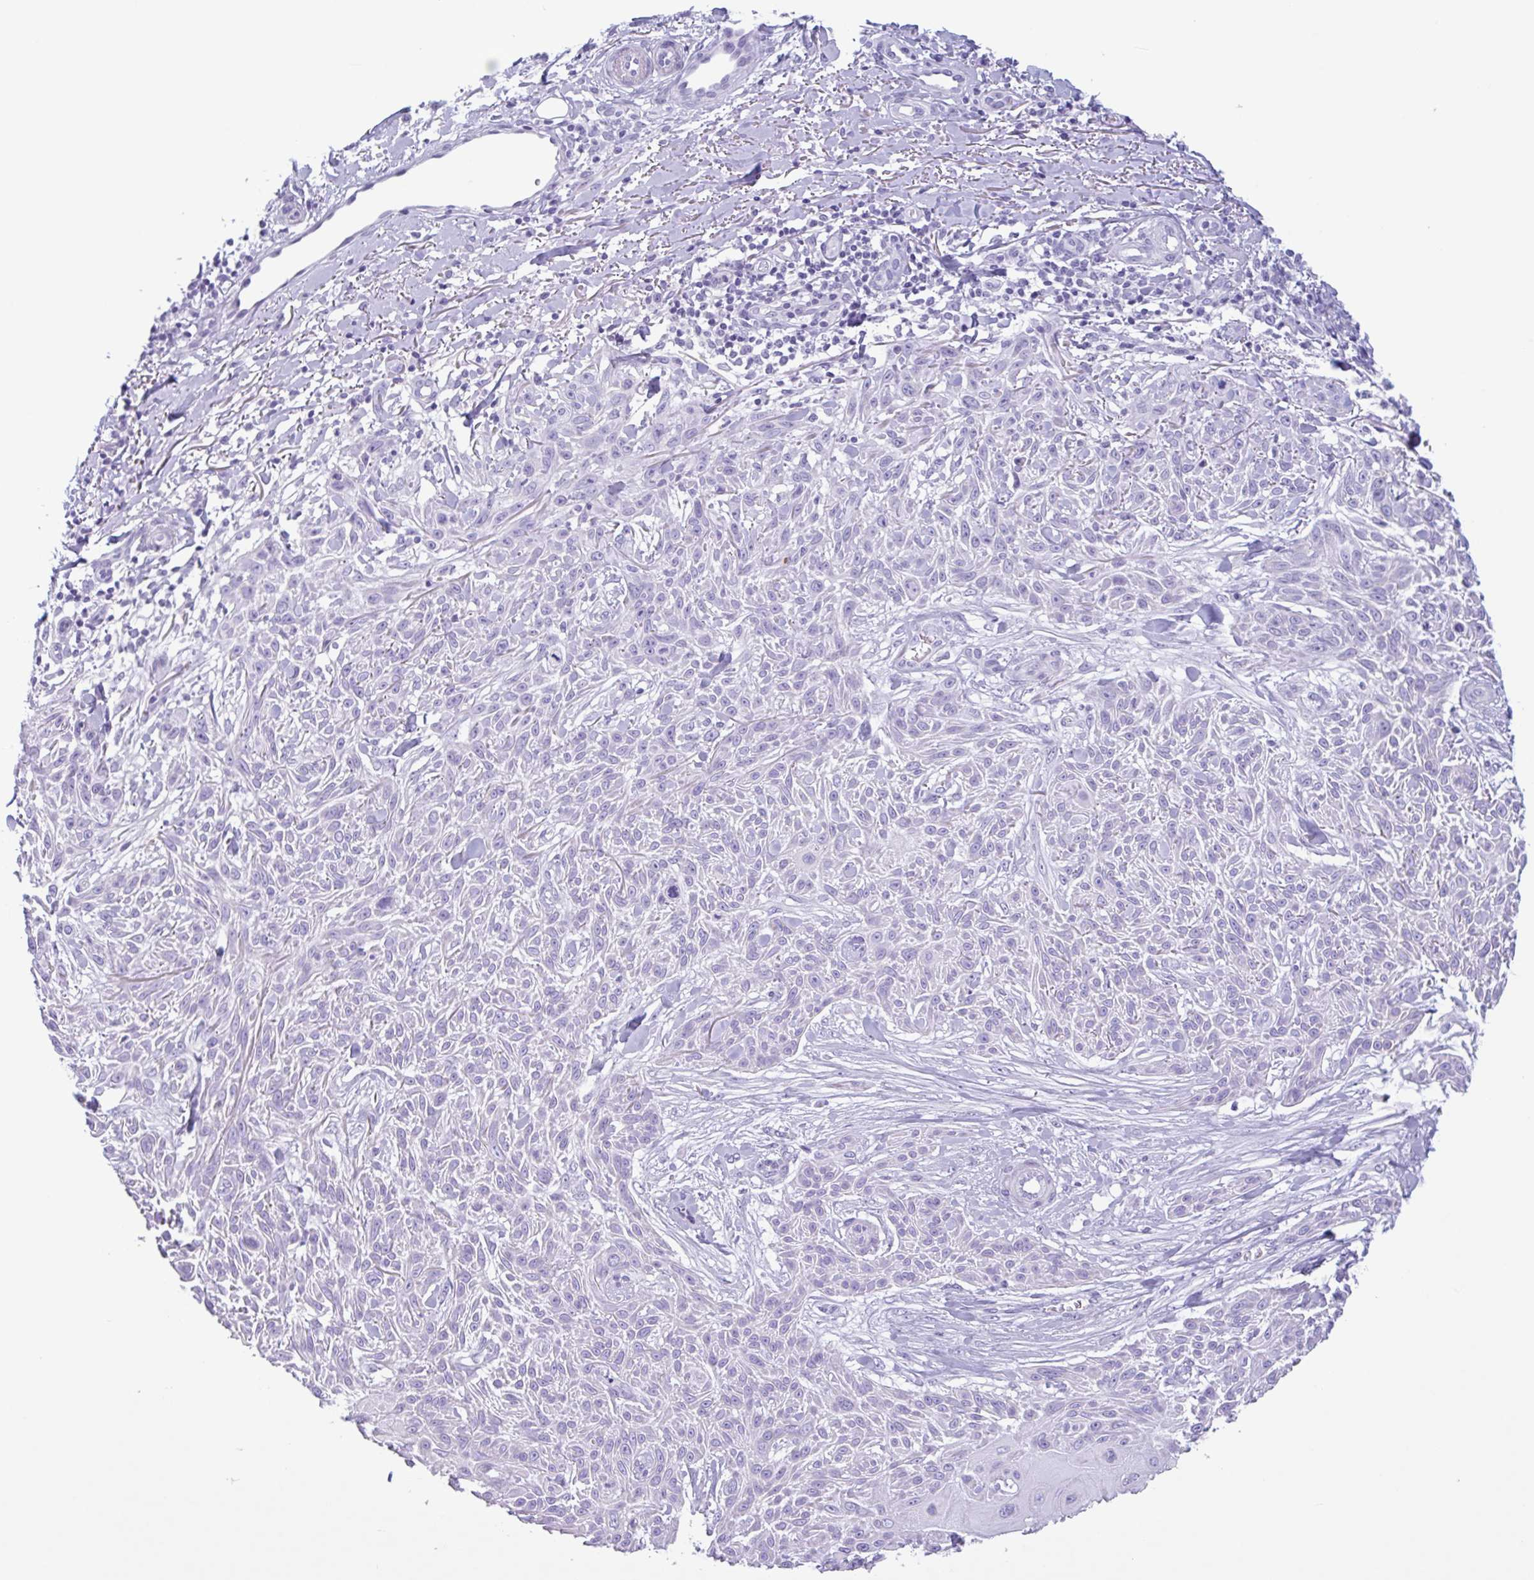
{"staining": {"intensity": "negative", "quantity": "none", "location": "none"}, "tissue": "skin cancer", "cell_type": "Tumor cells", "image_type": "cancer", "snomed": [{"axis": "morphology", "description": "Squamous cell carcinoma, NOS"}, {"axis": "topography", "description": "Skin"}], "caption": "Immunohistochemistry (IHC) micrograph of skin squamous cell carcinoma stained for a protein (brown), which reveals no expression in tumor cells. (DAB (3,3'-diaminobenzidine) IHC with hematoxylin counter stain).", "gene": "CTSE", "patient": {"sex": "male", "age": 86}}